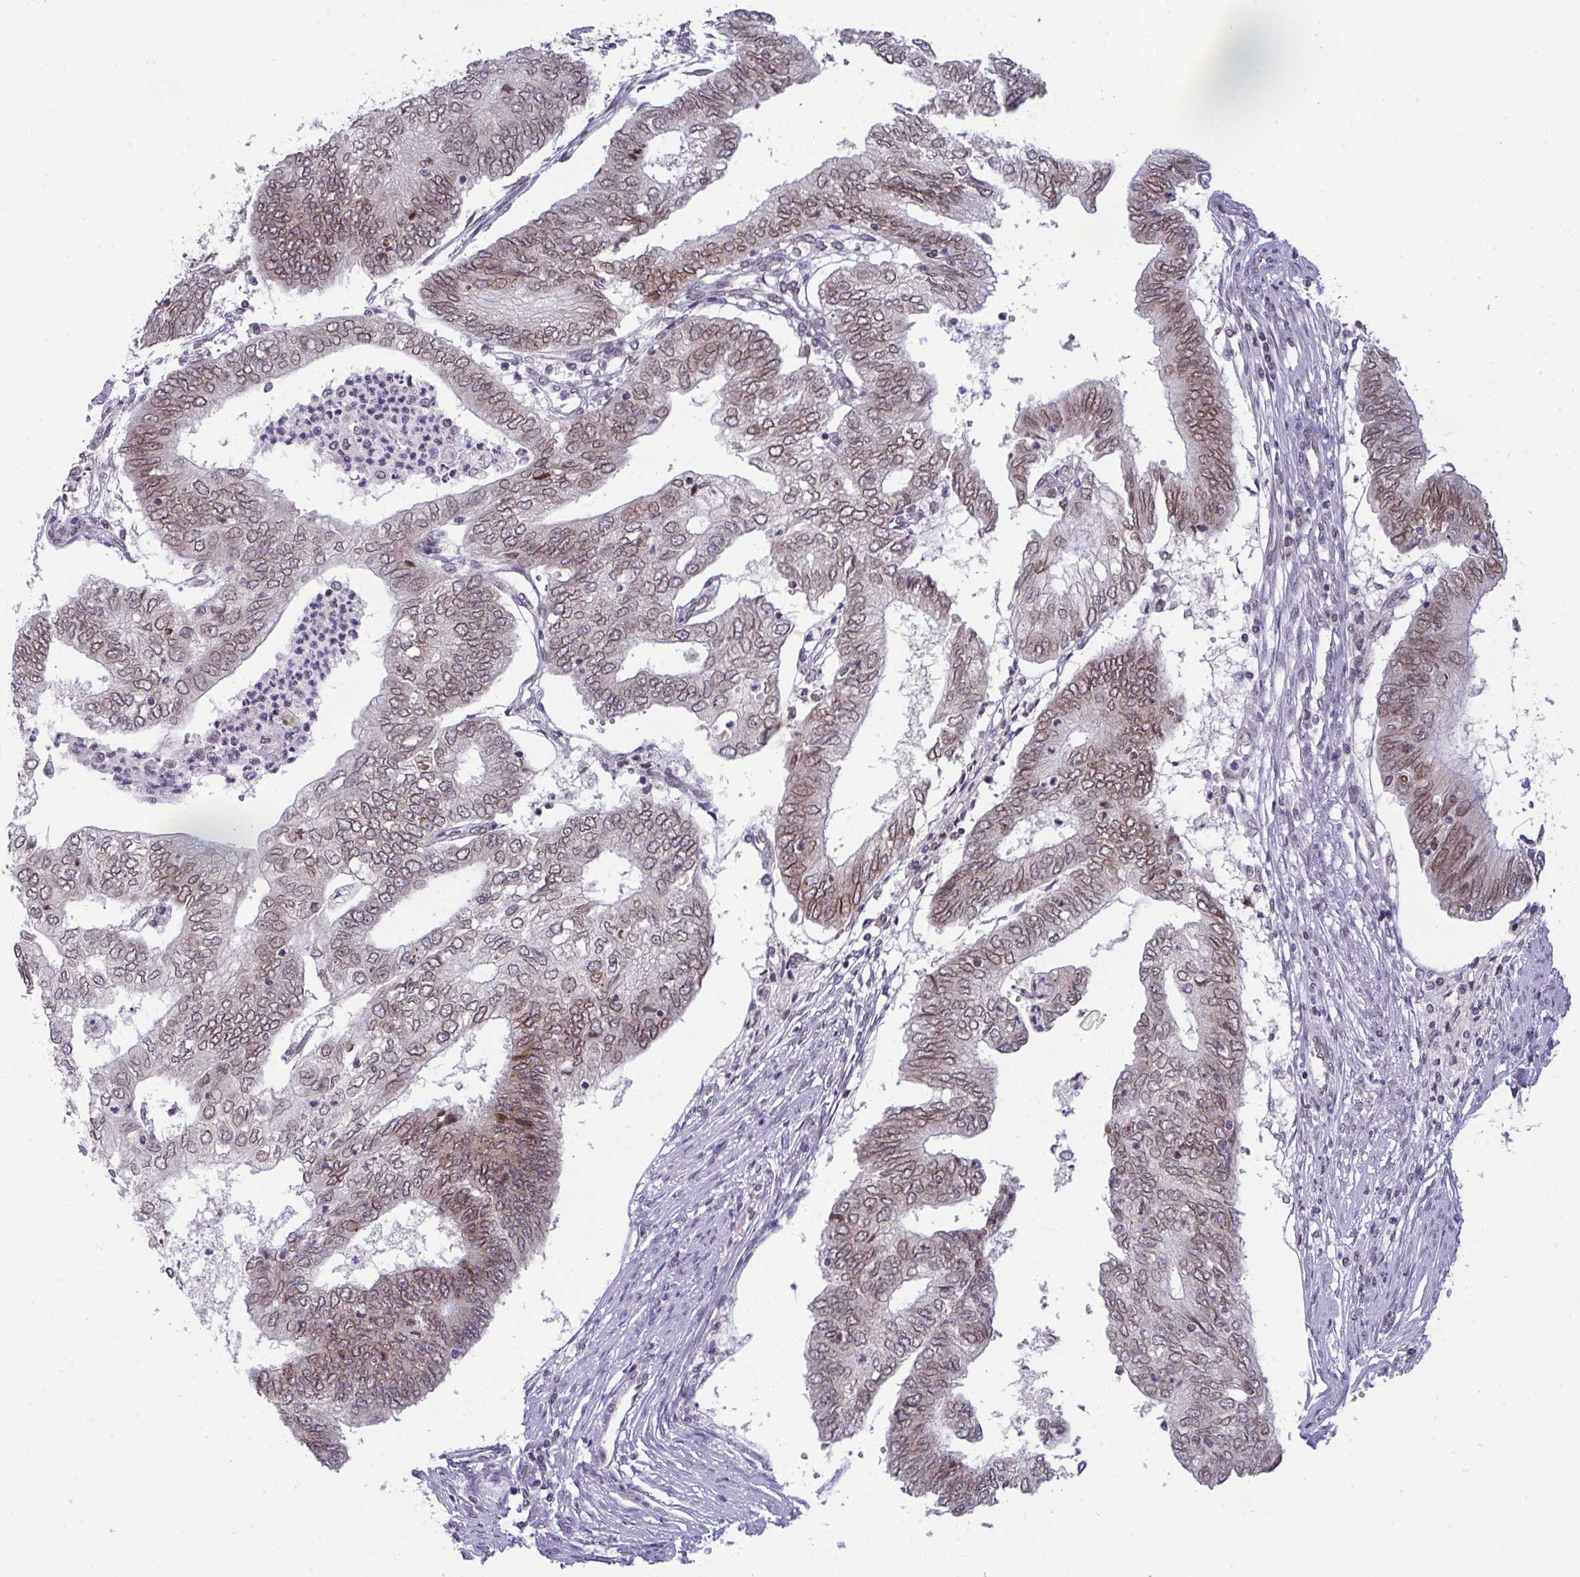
{"staining": {"intensity": "moderate", "quantity": ">75%", "location": "cytoplasmic/membranous,nuclear"}, "tissue": "endometrial cancer", "cell_type": "Tumor cells", "image_type": "cancer", "snomed": [{"axis": "morphology", "description": "Adenocarcinoma, NOS"}, {"axis": "topography", "description": "Endometrium"}], "caption": "Protein staining demonstrates moderate cytoplasmic/membranous and nuclear positivity in about >75% of tumor cells in endometrial cancer (adenocarcinoma).", "gene": "RANBP2", "patient": {"sex": "female", "age": 68}}